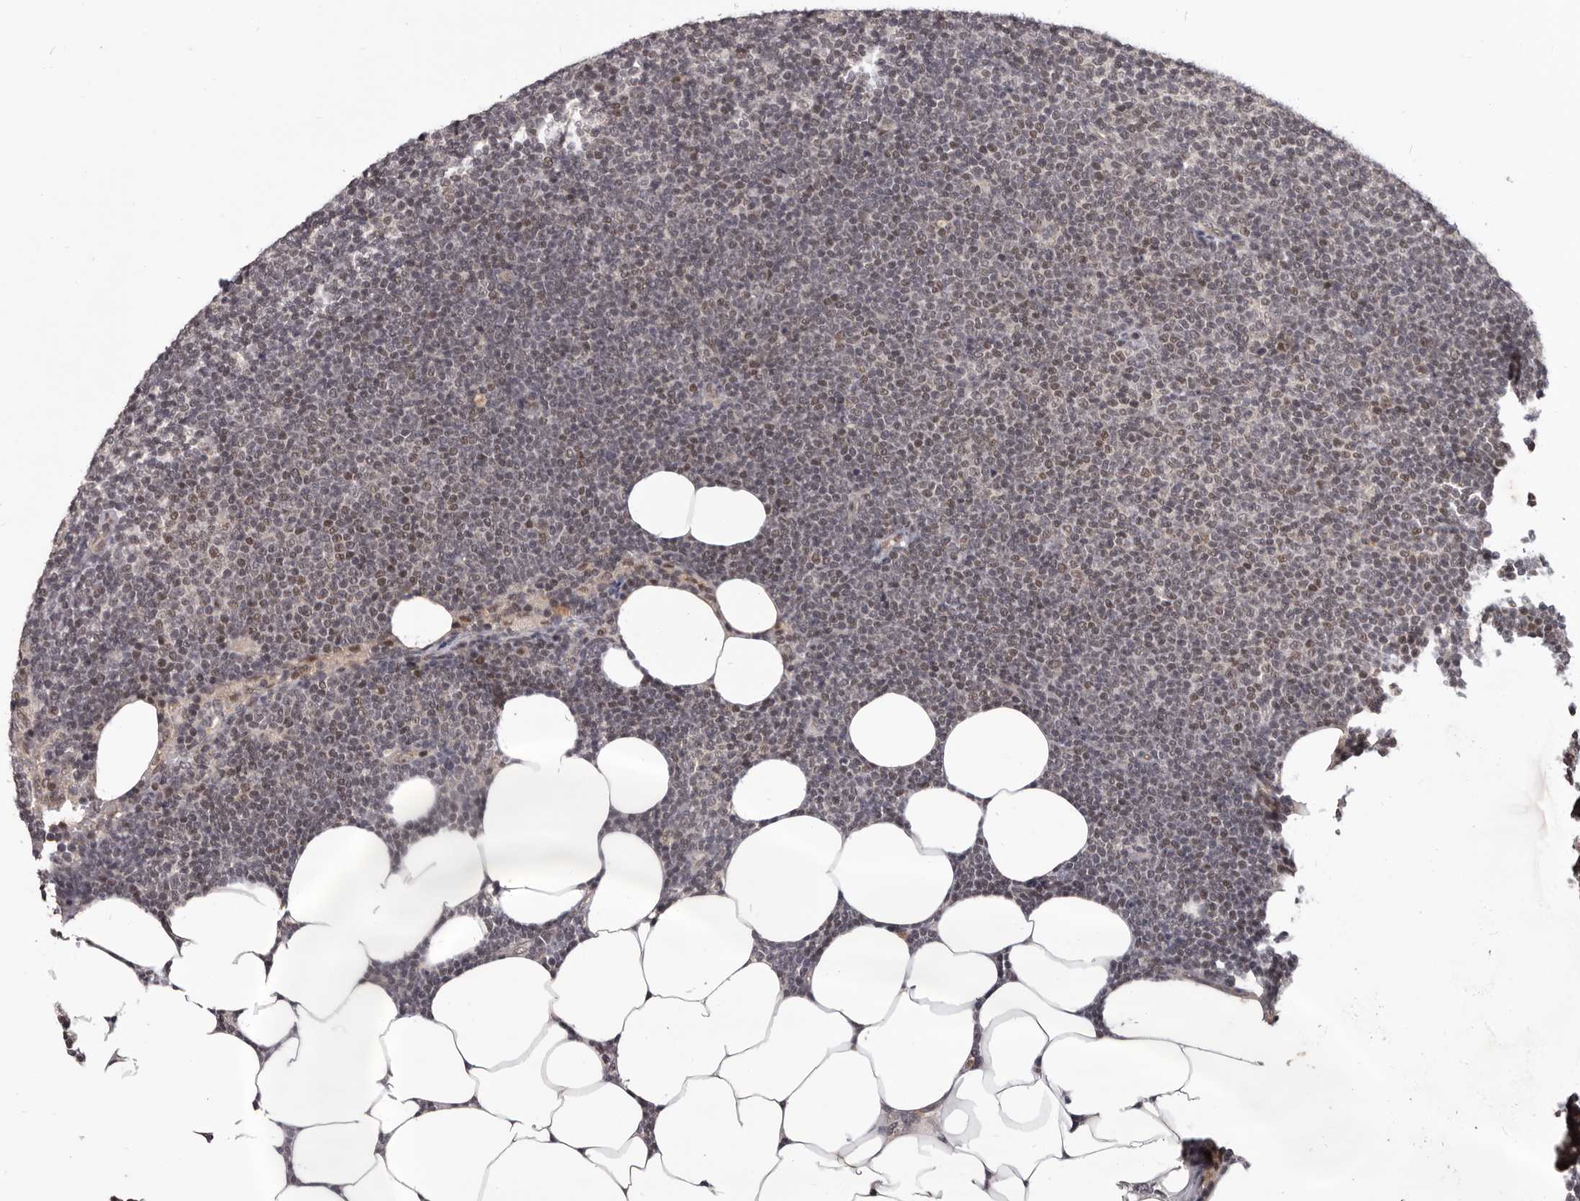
{"staining": {"intensity": "negative", "quantity": "none", "location": "none"}, "tissue": "lymphoma", "cell_type": "Tumor cells", "image_type": "cancer", "snomed": [{"axis": "morphology", "description": "Malignant lymphoma, non-Hodgkin's type, Low grade"}, {"axis": "topography", "description": "Lymph node"}], "caption": "High magnification brightfield microscopy of low-grade malignant lymphoma, non-Hodgkin's type stained with DAB (3,3'-diaminobenzidine) (brown) and counterstained with hematoxylin (blue): tumor cells show no significant positivity.", "gene": "TBX5", "patient": {"sex": "female", "age": 53}}